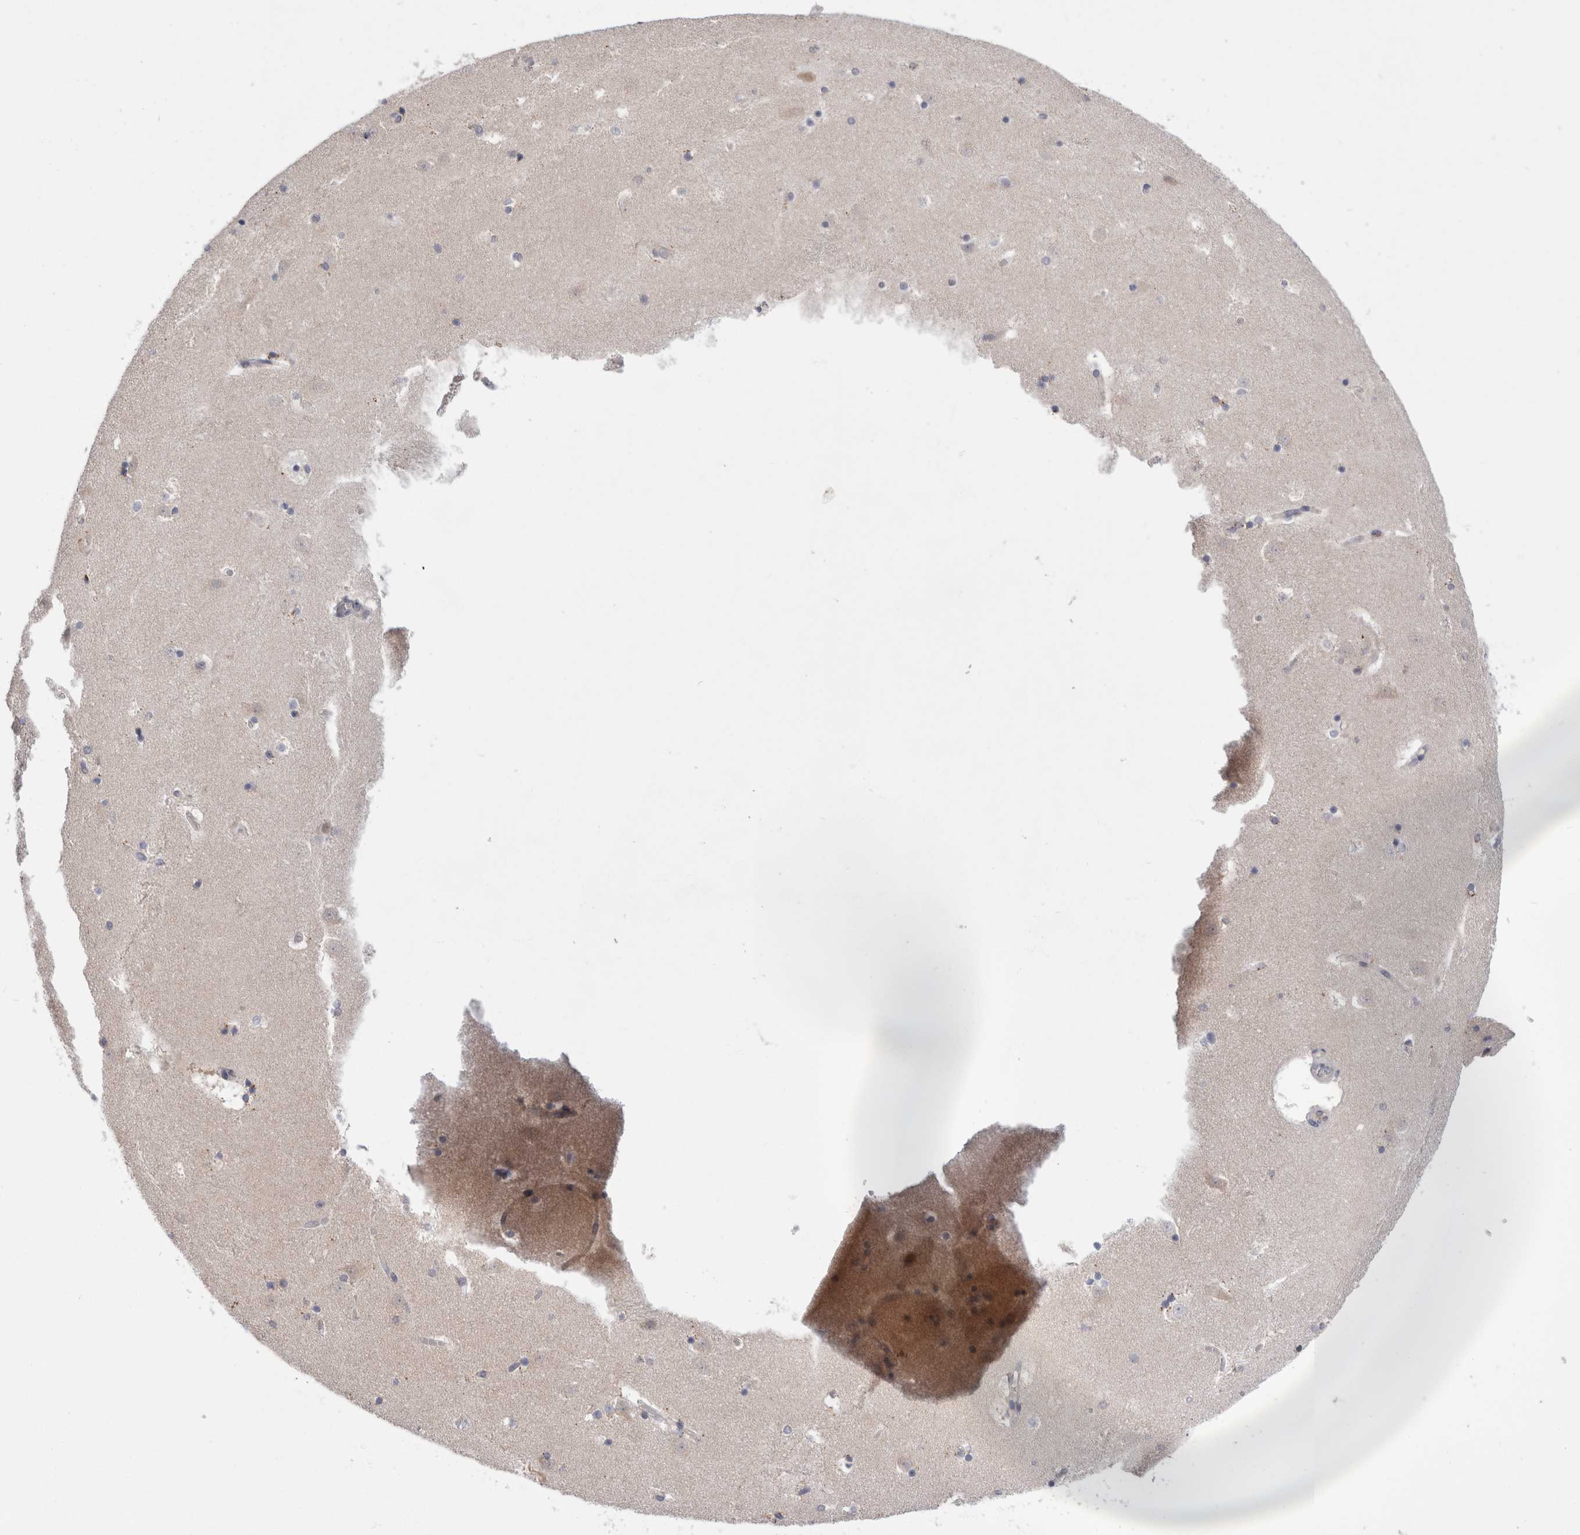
{"staining": {"intensity": "moderate", "quantity": "<25%", "location": "cytoplasmic/membranous"}, "tissue": "caudate", "cell_type": "Glial cells", "image_type": "normal", "snomed": [{"axis": "morphology", "description": "Normal tissue, NOS"}, {"axis": "topography", "description": "Lateral ventricle wall"}], "caption": "Caudate stained for a protein displays moderate cytoplasmic/membranous positivity in glial cells. The staining is performed using DAB brown chromogen to label protein expression. The nuclei are counter-stained blue using hematoxylin.", "gene": "MRPL37", "patient": {"sex": "male", "age": 45}}